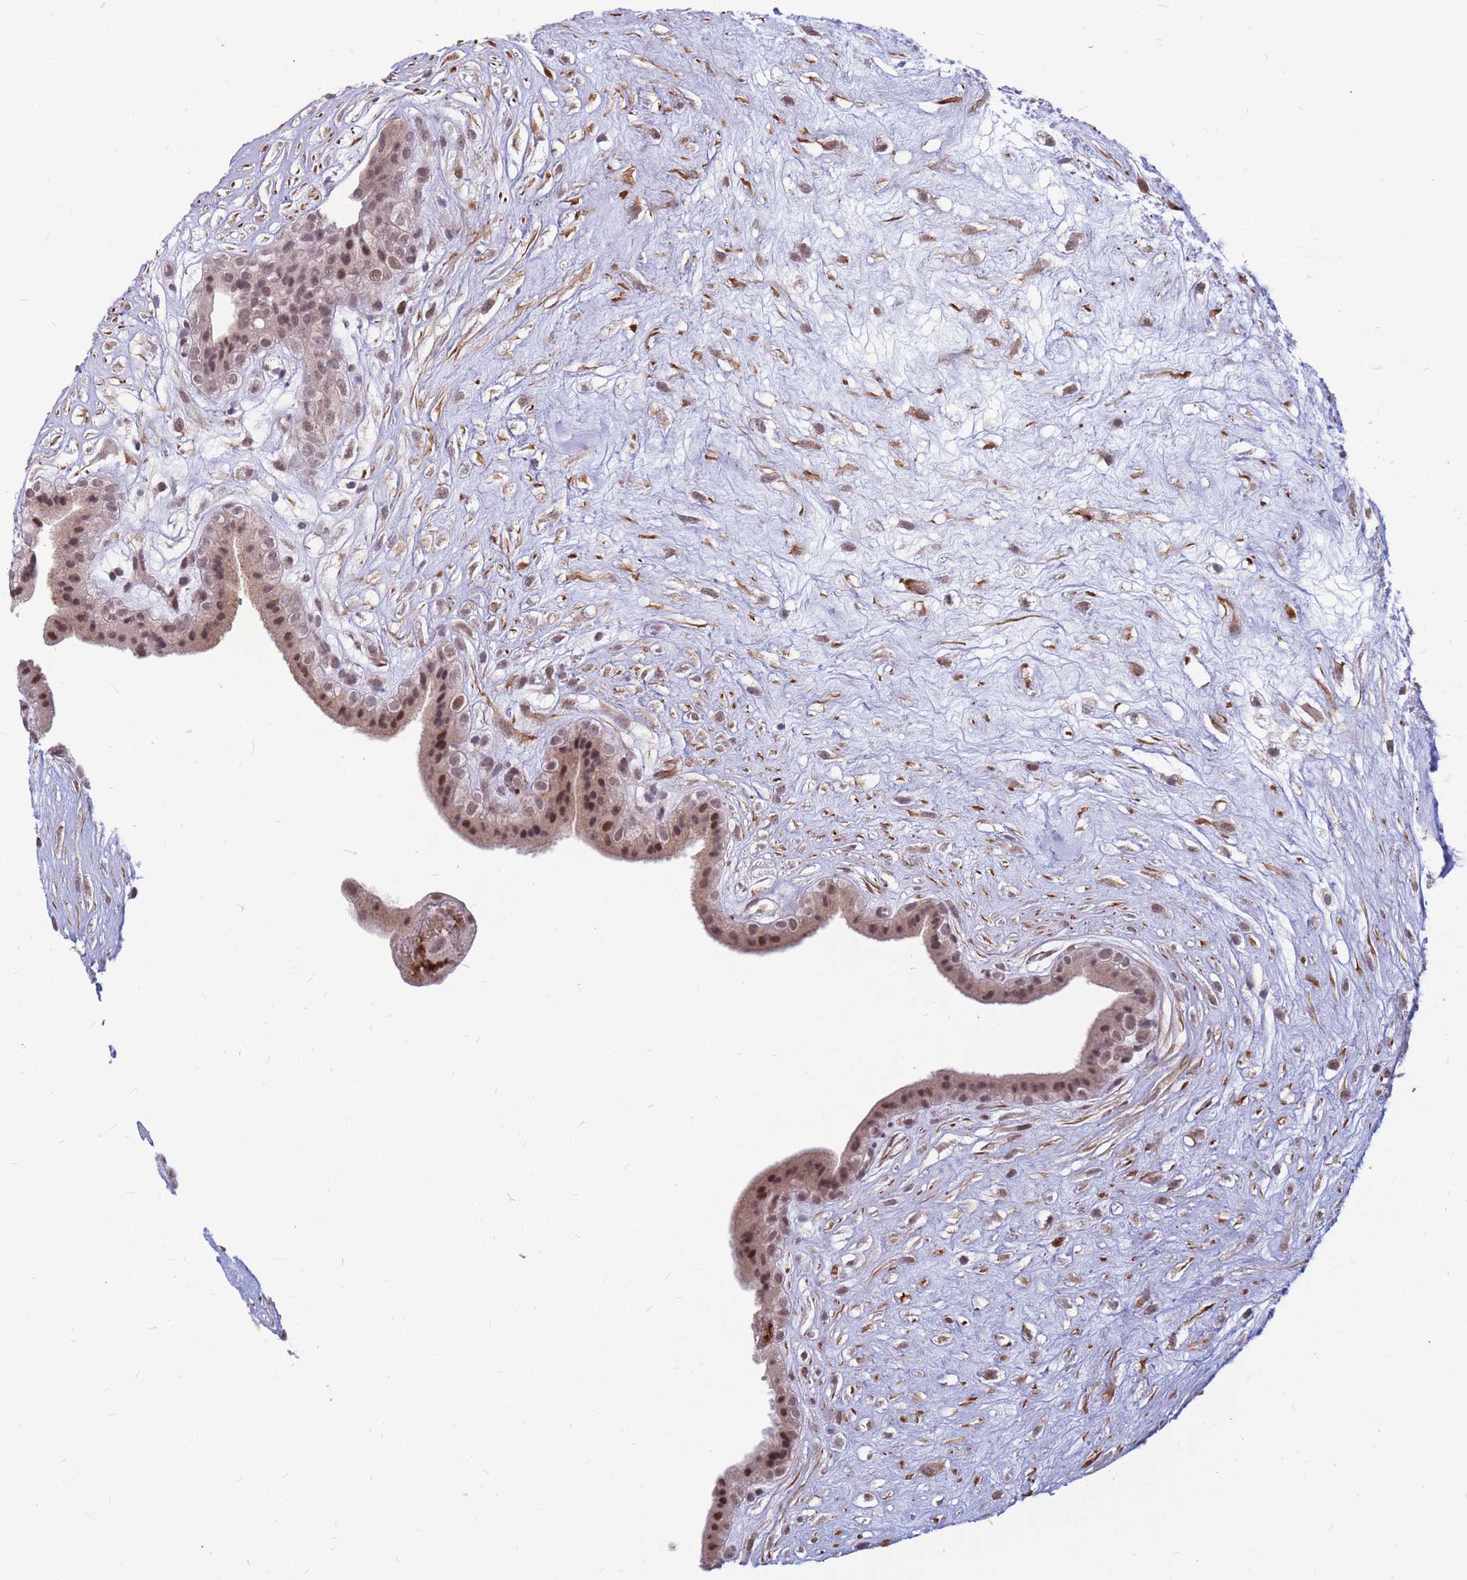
{"staining": {"intensity": "moderate", "quantity": "25%-75%", "location": "nuclear"}, "tissue": "placenta", "cell_type": "Trophoblastic cells", "image_type": "normal", "snomed": [{"axis": "morphology", "description": "Normal tissue, NOS"}, {"axis": "topography", "description": "Placenta"}], "caption": "Immunohistochemistry image of normal placenta: placenta stained using immunohistochemistry reveals medium levels of moderate protein expression localized specifically in the nuclear of trophoblastic cells, appearing as a nuclear brown color.", "gene": "ADD2", "patient": {"sex": "female", "age": 18}}